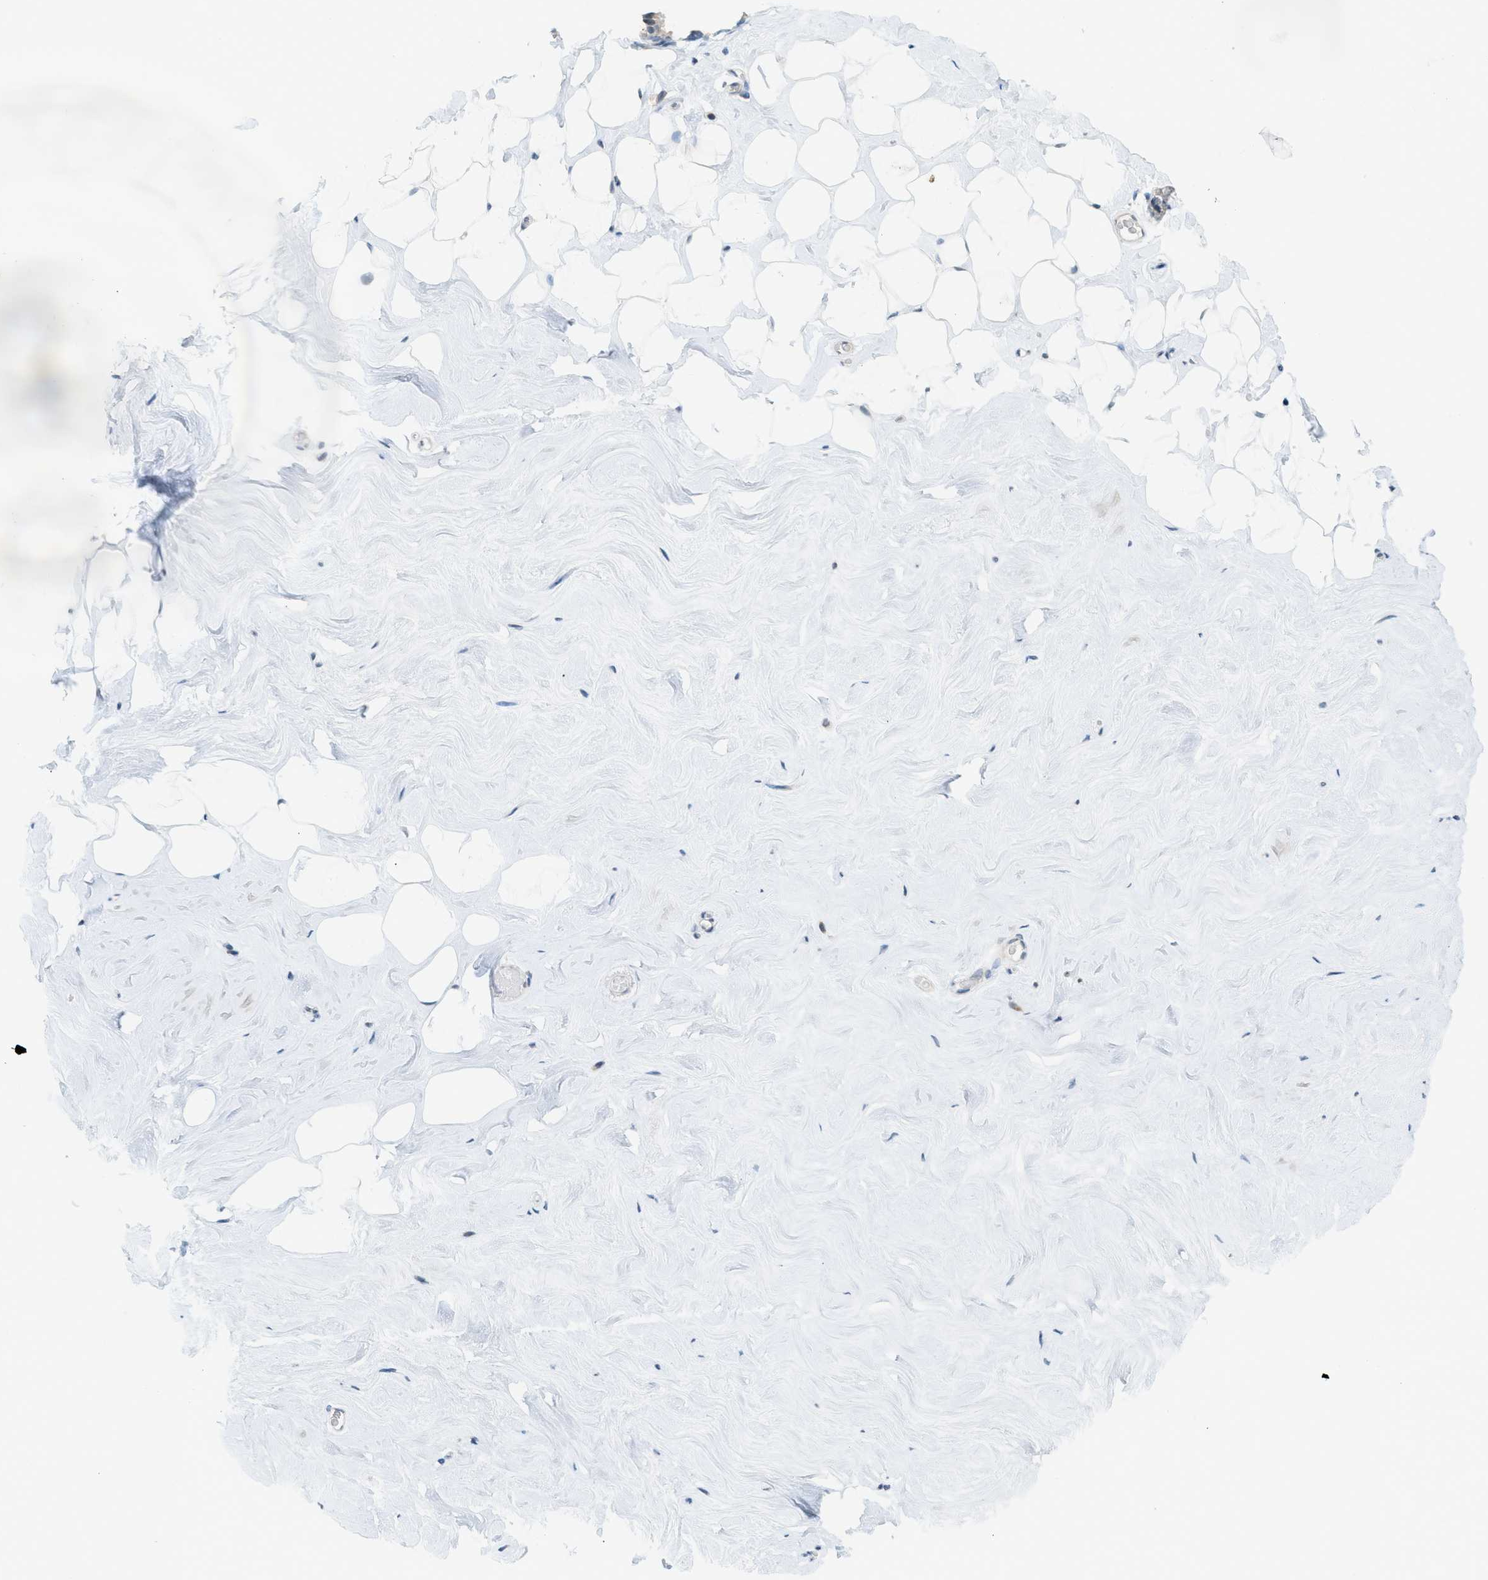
{"staining": {"intensity": "negative", "quantity": "none", "location": "none"}, "tissue": "breast", "cell_type": "Adipocytes", "image_type": "normal", "snomed": [{"axis": "morphology", "description": "Normal tissue, NOS"}, {"axis": "topography", "description": "Breast"}], "caption": "The histopathology image exhibits no significant expression in adipocytes of breast. (IHC, brightfield microscopy, high magnification).", "gene": "TXNDC2", "patient": {"sex": "female", "age": 75}}